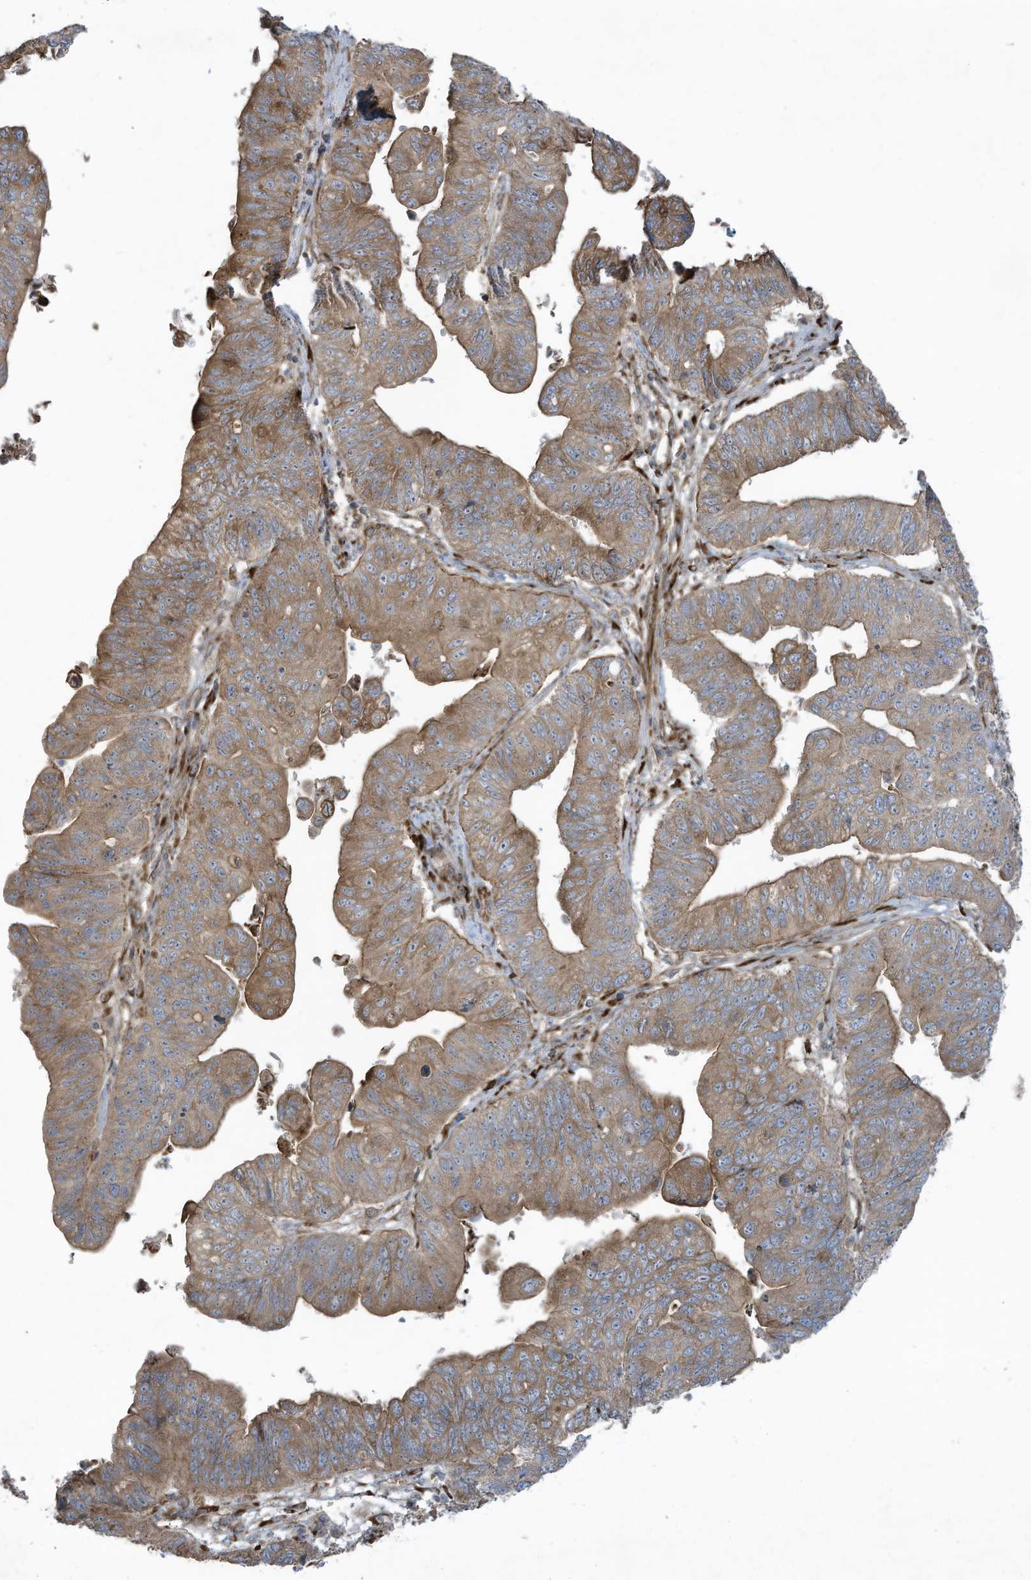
{"staining": {"intensity": "moderate", "quantity": ">75%", "location": "cytoplasmic/membranous"}, "tissue": "stomach cancer", "cell_type": "Tumor cells", "image_type": "cancer", "snomed": [{"axis": "morphology", "description": "Adenocarcinoma, NOS"}, {"axis": "topography", "description": "Stomach"}], "caption": "High-power microscopy captured an immunohistochemistry histopathology image of stomach cancer, revealing moderate cytoplasmic/membranous expression in approximately >75% of tumor cells.", "gene": "DDIT4", "patient": {"sex": "male", "age": 59}}